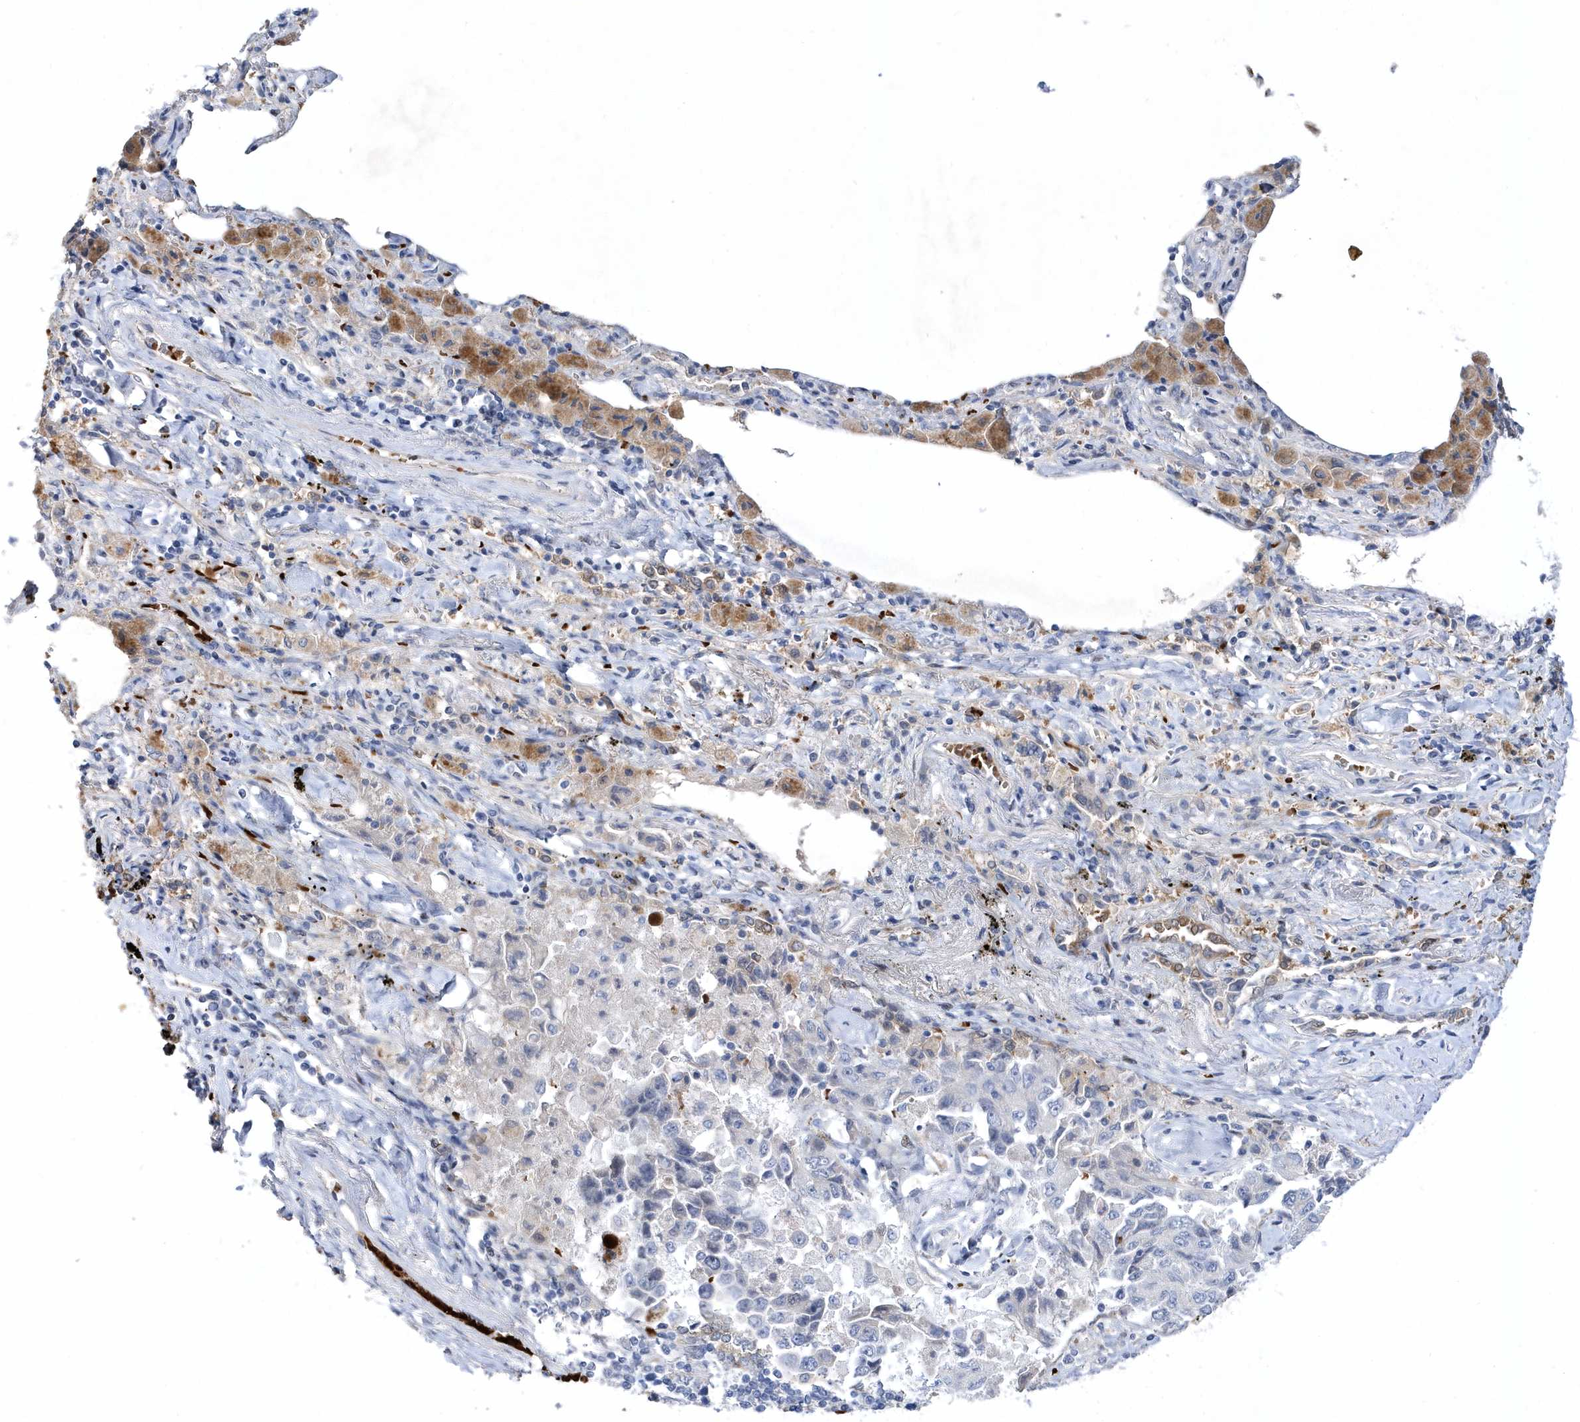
{"staining": {"intensity": "negative", "quantity": "none", "location": "none"}, "tissue": "lung cancer", "cell_type": "Tumor cells", "image_type": "cancer", "snomed": [{"axis": "morphology", "description": "Adenocarcinoma, NOS"}, {"axis": "topography", "description": "Lung"}], "caption": "An image of human adenocarcinoma (lung) is negative for staining in tumor cells. The staining is performed using DAB (3,3'-diaminobenzidine) brown chromogen with nuclei counter-stained in using hematoxylin.", "gene": "ZNF875", "patient": {"sex": "female", "age": 51}}